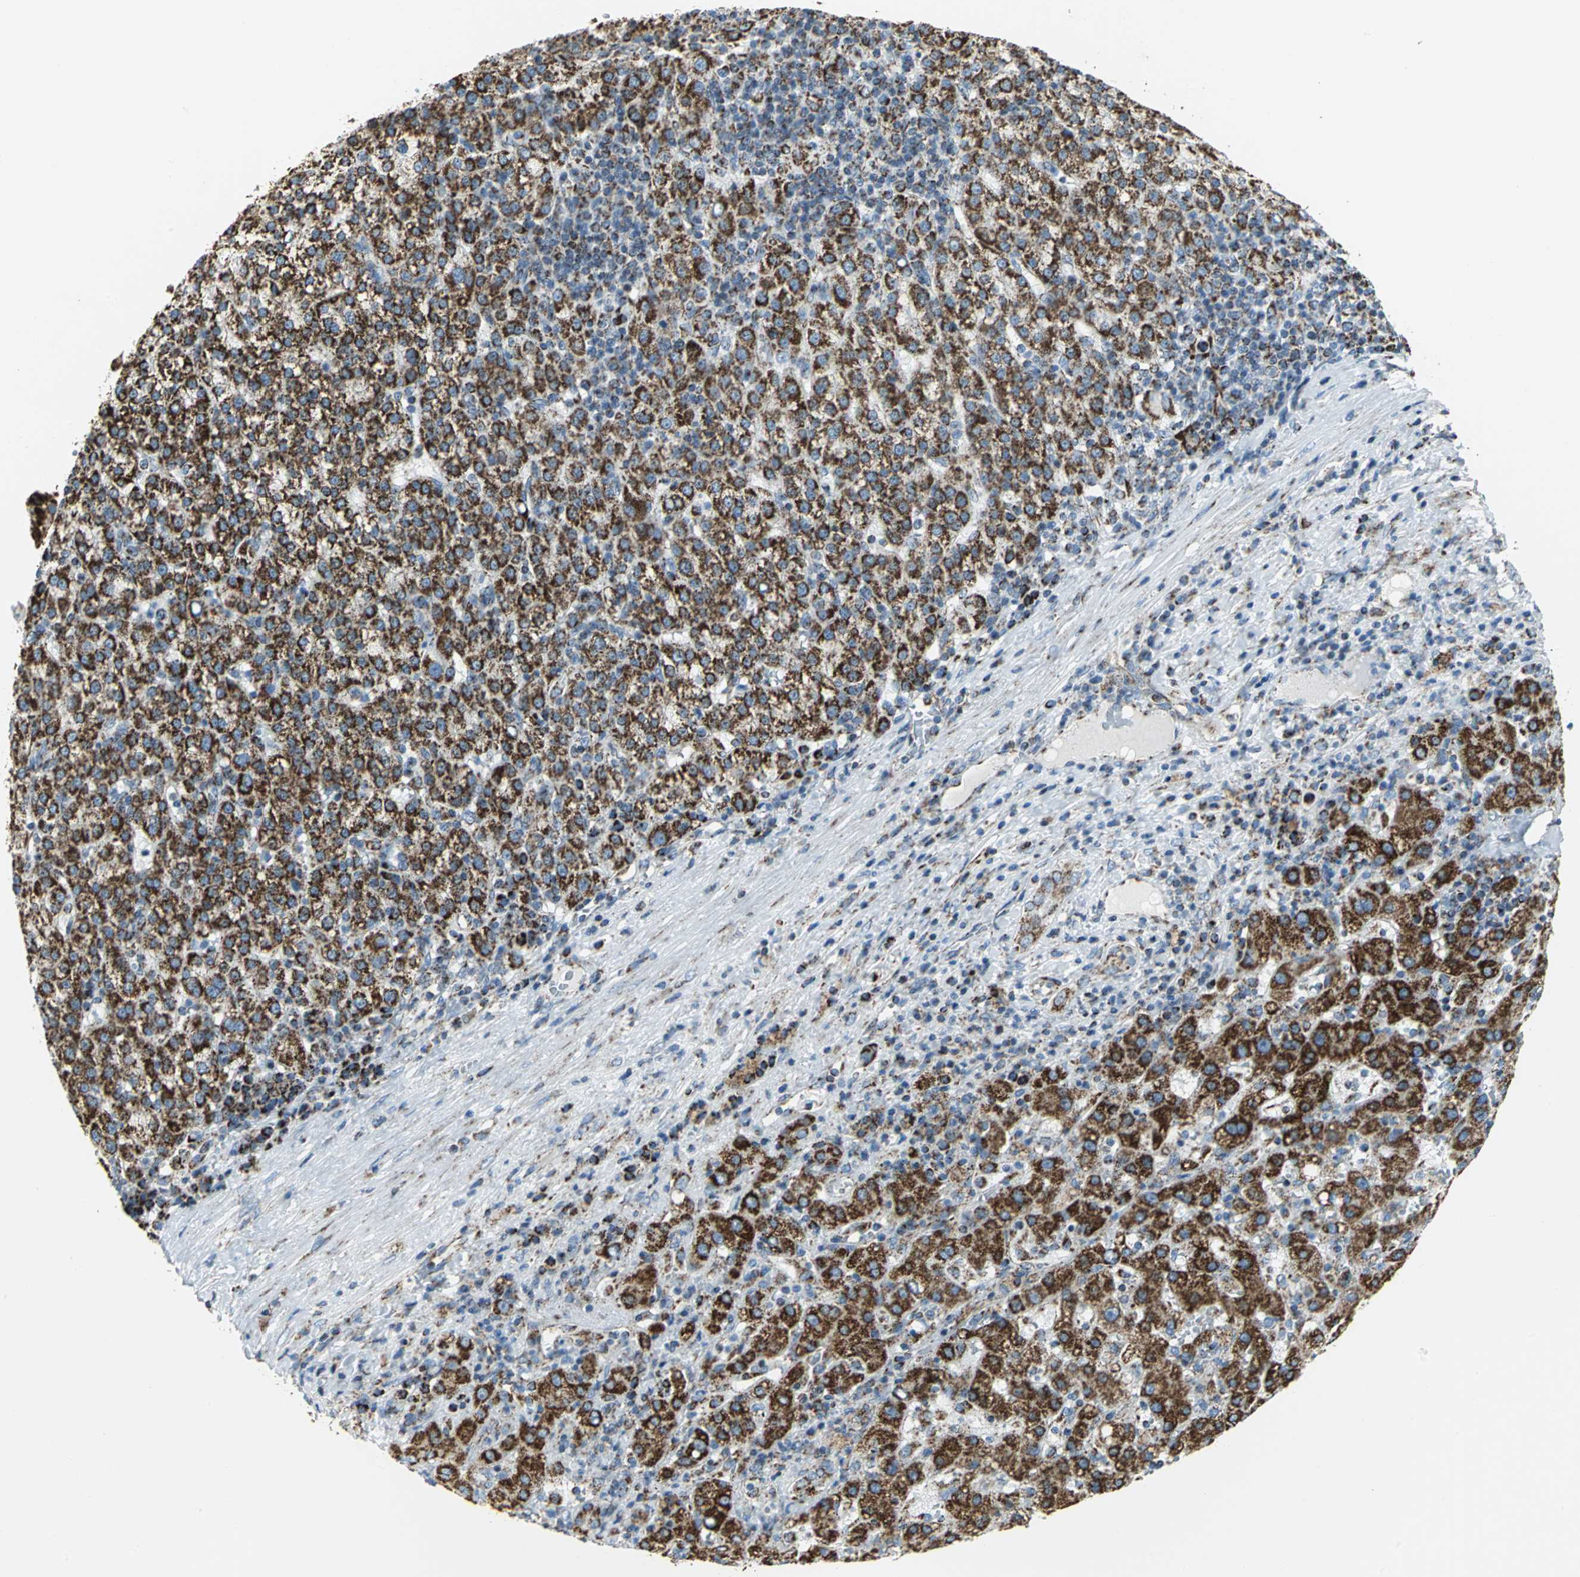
{"staining": {"intensity": "strong", "quantity": ">75%", "location": "cytoplasmic/membranous"}, "tissue": "liver cancer", "cell_type": "Tumor cells", "image_type": "cancer", "snomed": [{"axis": "morphology", "description": "Carcinoma, Hepatocellular, NOS"}, {"axis": "topography", "description": "Liver"}], "caption": "Tumor cells demonstrate strong cytoplasmic/membranous positivity in about >75% of cells in hepatocellular carcinoma (liver).", "gene": "NTRK1", "patient": {"sex": "female", "age": 58}}